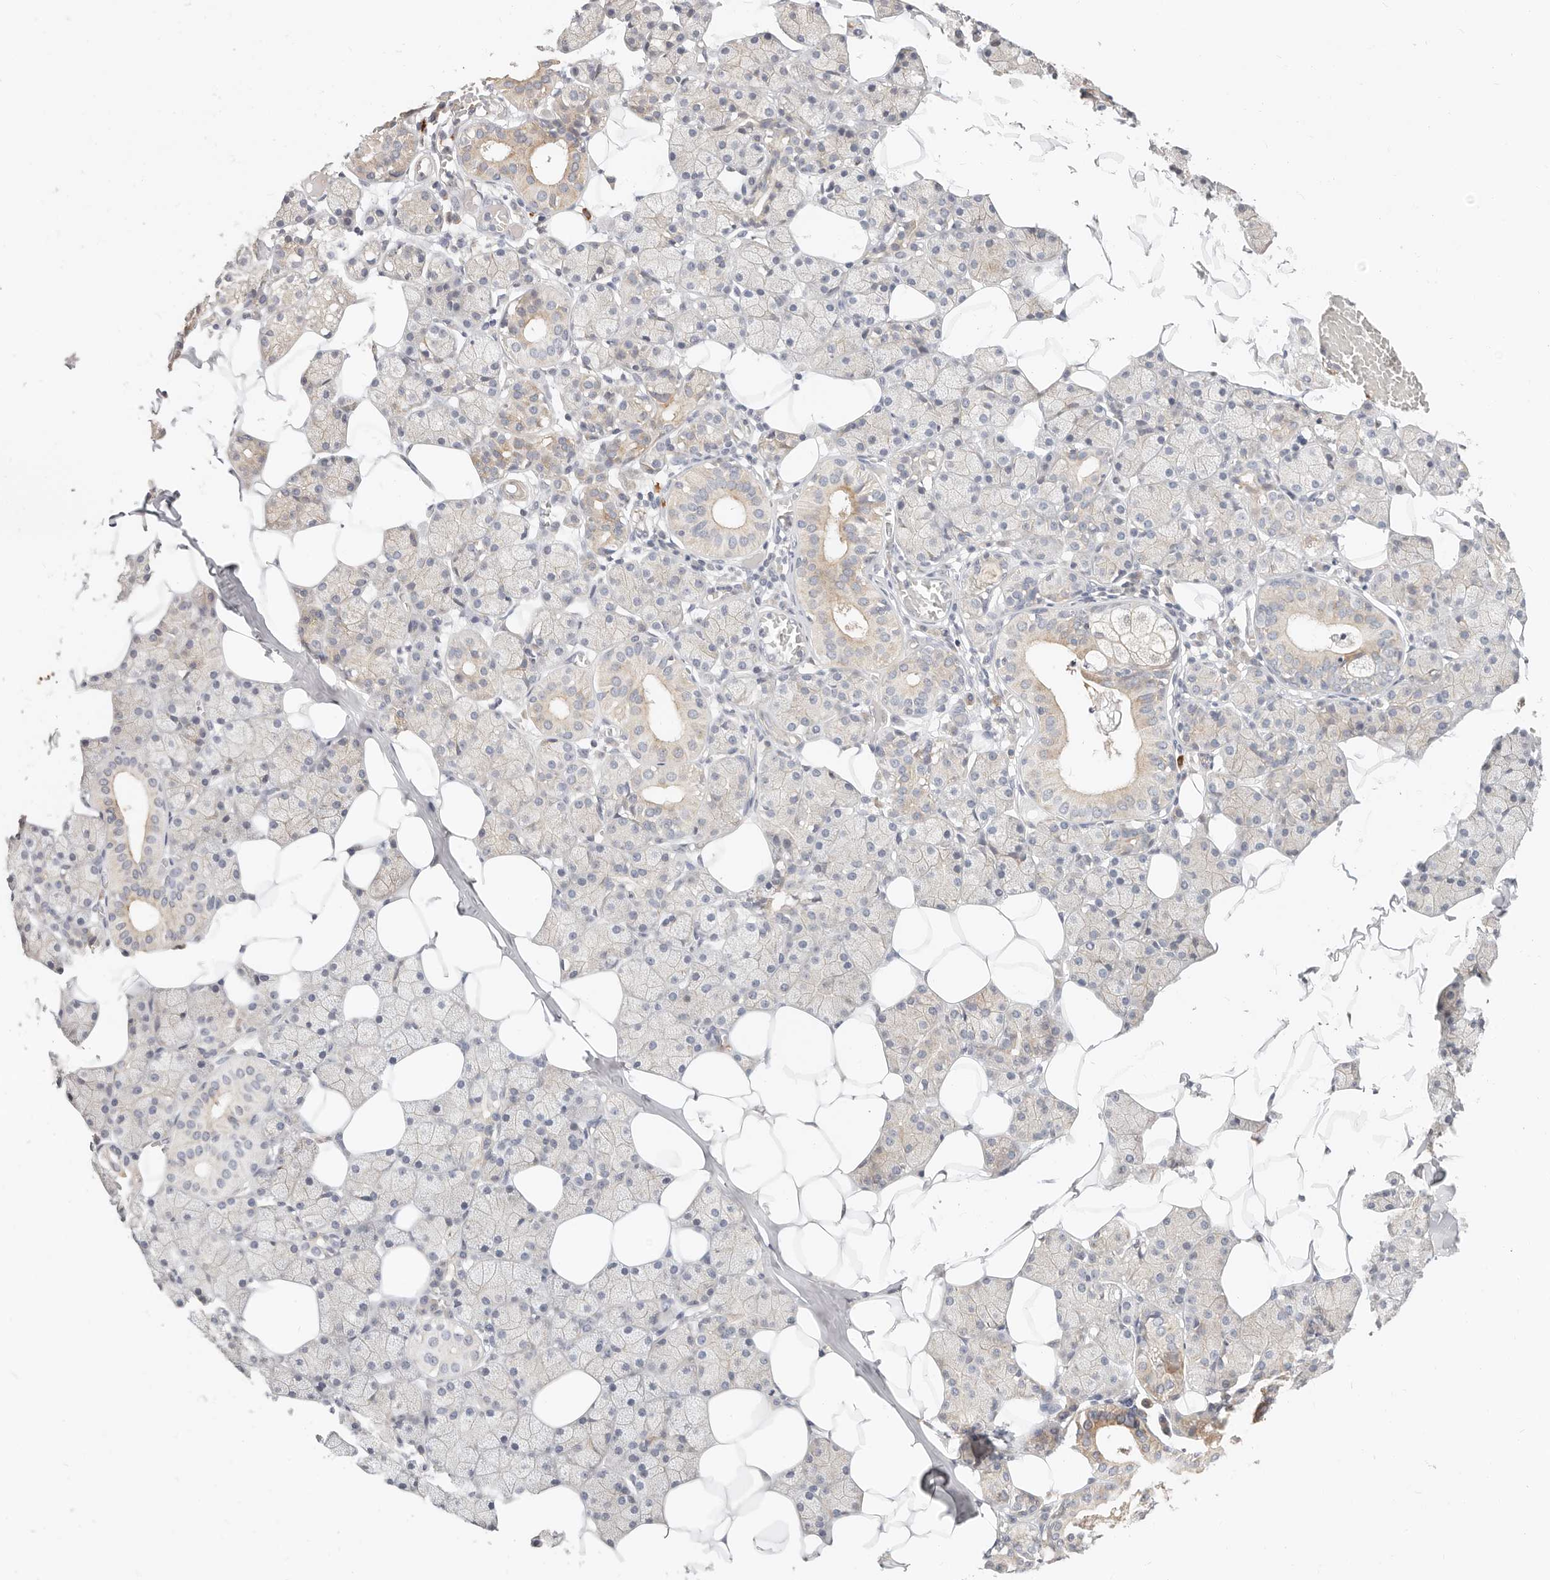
{"staining": {"intensity": "weak", "quantity": "<25%", "location": "cytoplasmic/membranous"}, "tissue": "salivary gland", "cell_type": "Glandular cells", "image_type": "normal", "snomed": [{"axis": "morphology", "description": "Normal tissue, NOS"}, {"axis": "topography", "description": "Salivary gland"}], "caption": "The immunohistochemistry (IHC) micrograph has no significant expression in glandular cells of salivary gland. (Brightfield microscopy of DAB immunohistochemistry at high magnification).", "gene": "ZRANB1", "patient": {"sex": "female", "age": 33}}